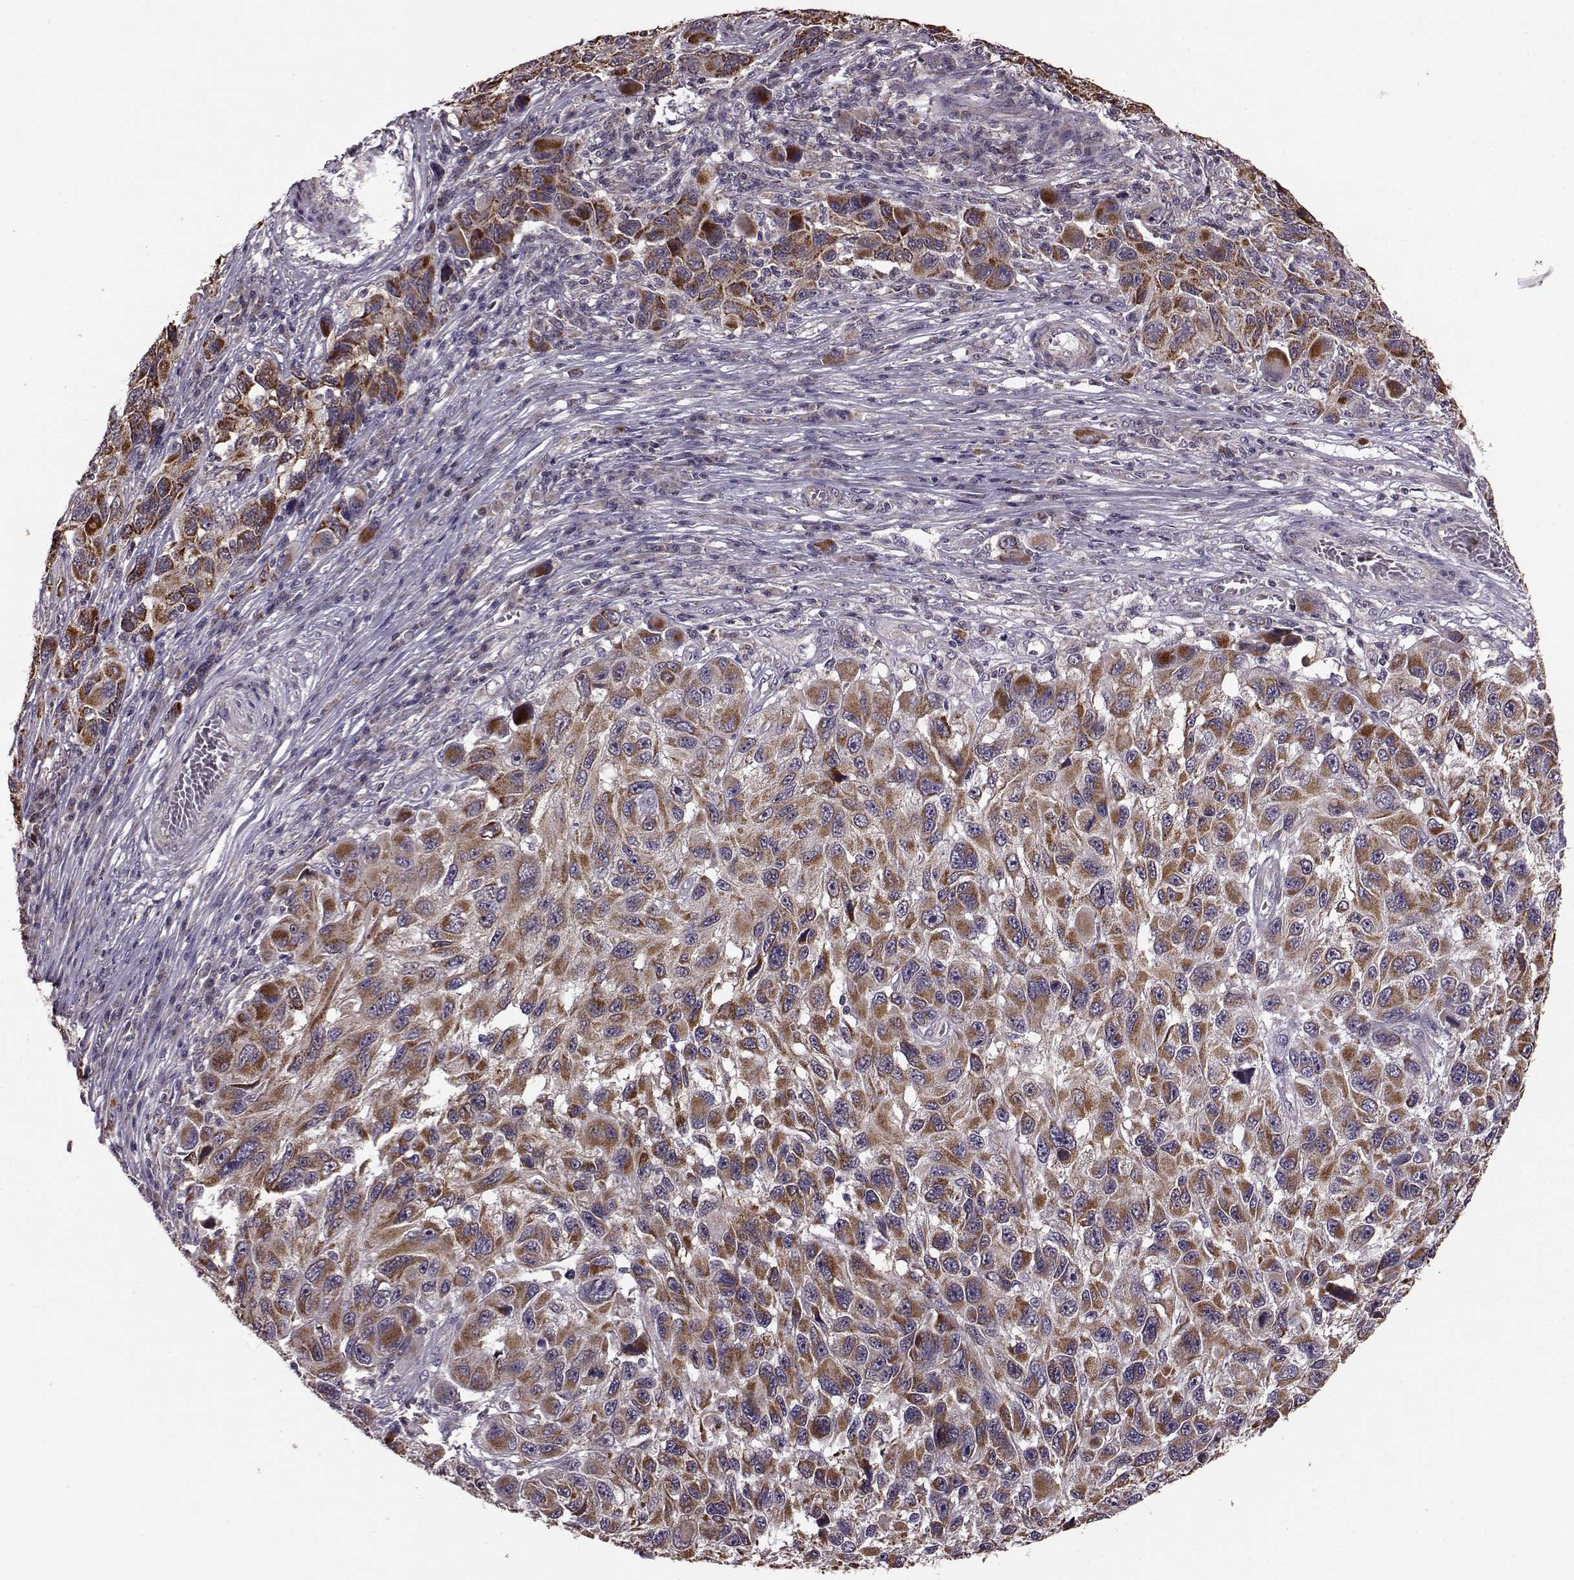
{"staining": {"intensity": "strong", "quantity": ">75%", "location": "cytoplasmic/membranous"}, "tissue": "melanoma", "cell_type": "Tumor cells", "image_type": "cancer", "snomed": [{"axis": "morphology", "description": "Malignant melanoma, NOS"}, {"axis": "topography", "description": "Skin"}], "caption": "Malignant melanoma stained for a protein shows strong cytoplasmic/membranous positivity in tumor cells.", "gene": "PUDP", "patient": {"sex": "male", "age": 53}}